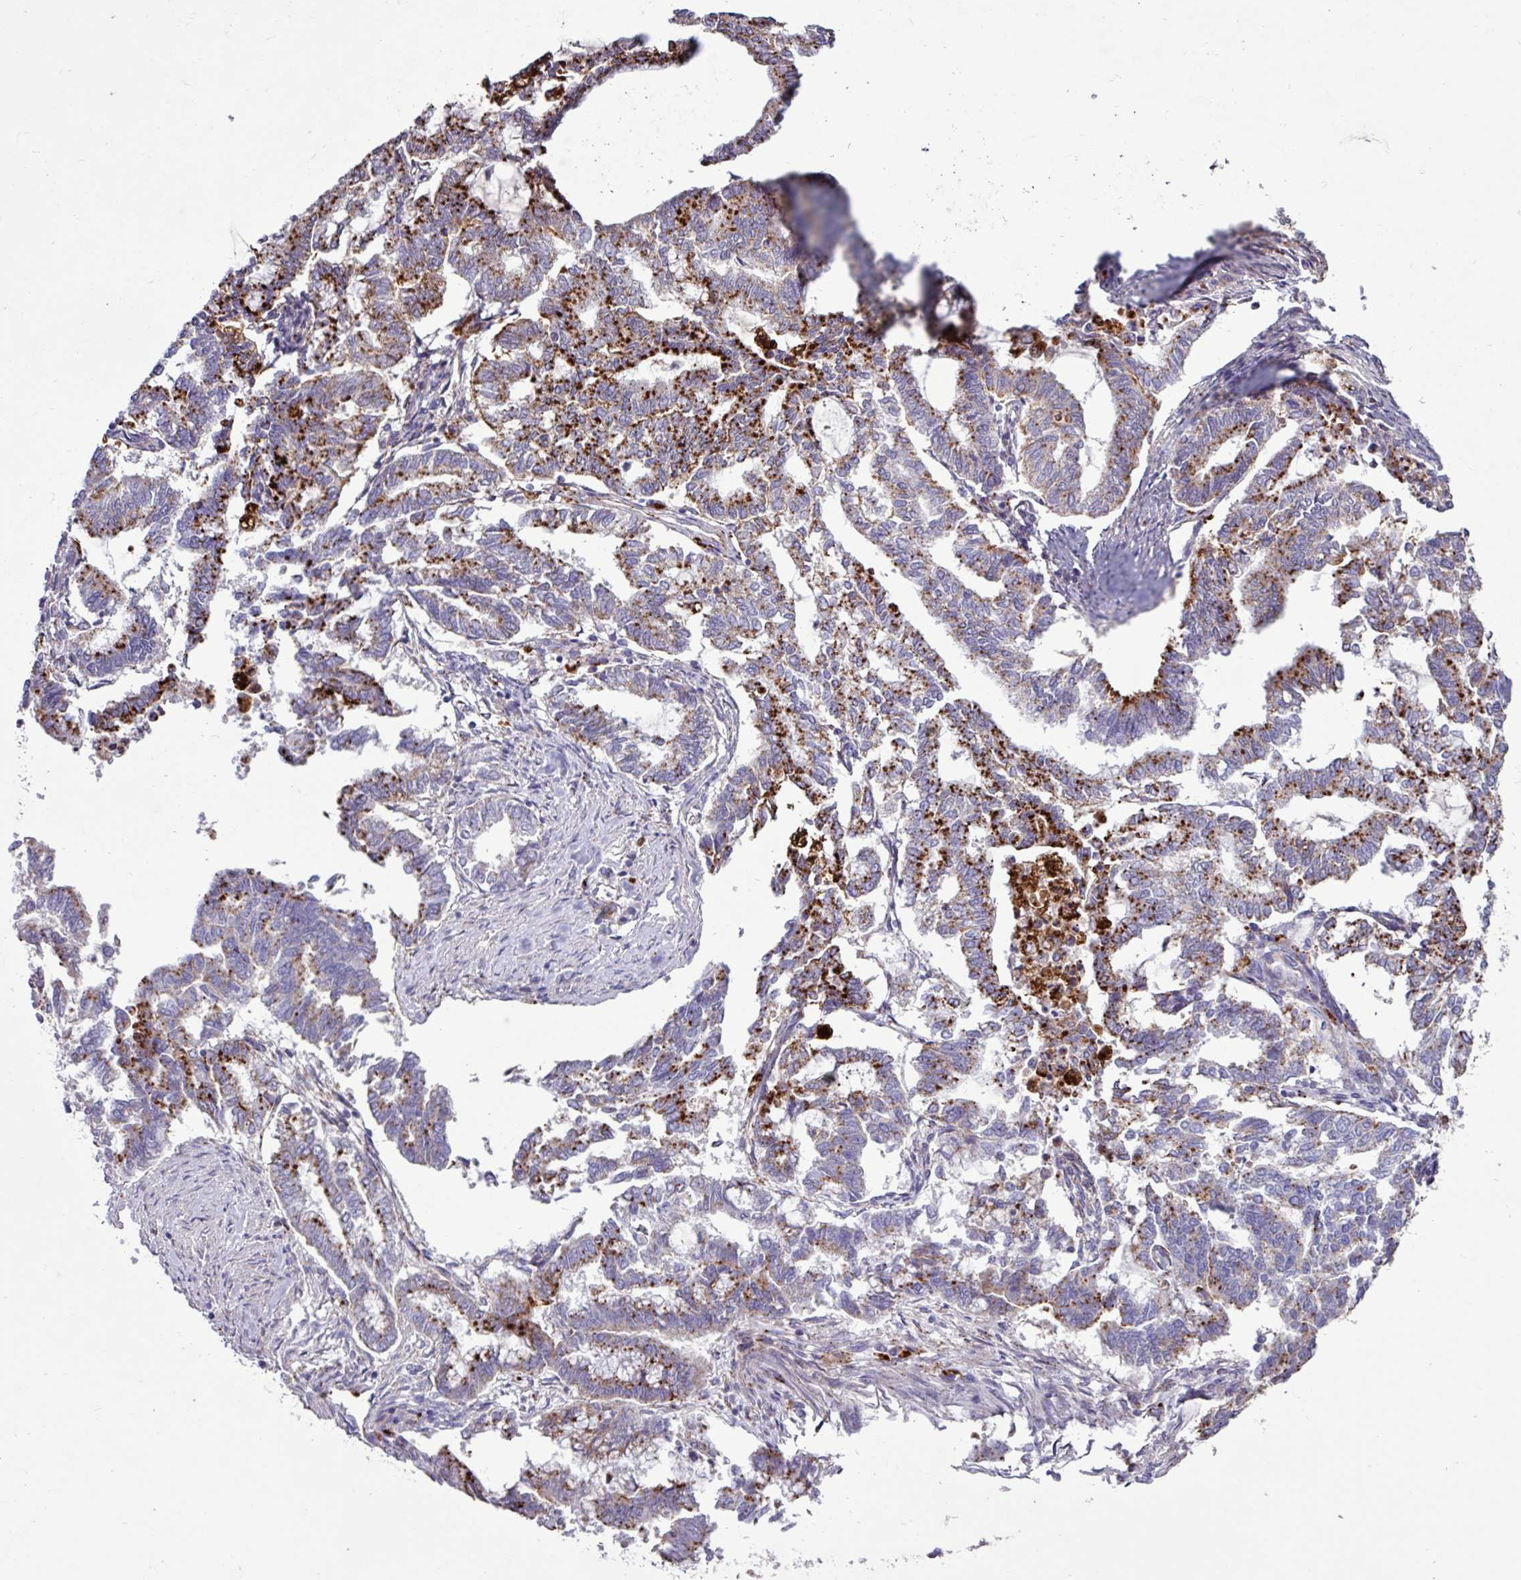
{"staining": {"intensity": "strong", "quantity": ">75%", "location": "cytoplasmic/membranous"}, "tissue": "endometrial cancer", "cell_type": "Tumor cells", "image_type": "cancer", "snomed": [{"axis": "morphology", "description": "Adenocarcinoma, NOS"}, {"axis": "topography", "description": "Endometrium"}], "caption": "Immunohistochemical staining of adenocarcinoma (endometrial) demonstrates high levels of strong cytoplasmic/membranous protein expression in approximately >75% of tumor cells.", "gene": "AMIGO2", "patient": {"sex": "female", "age": 79}}